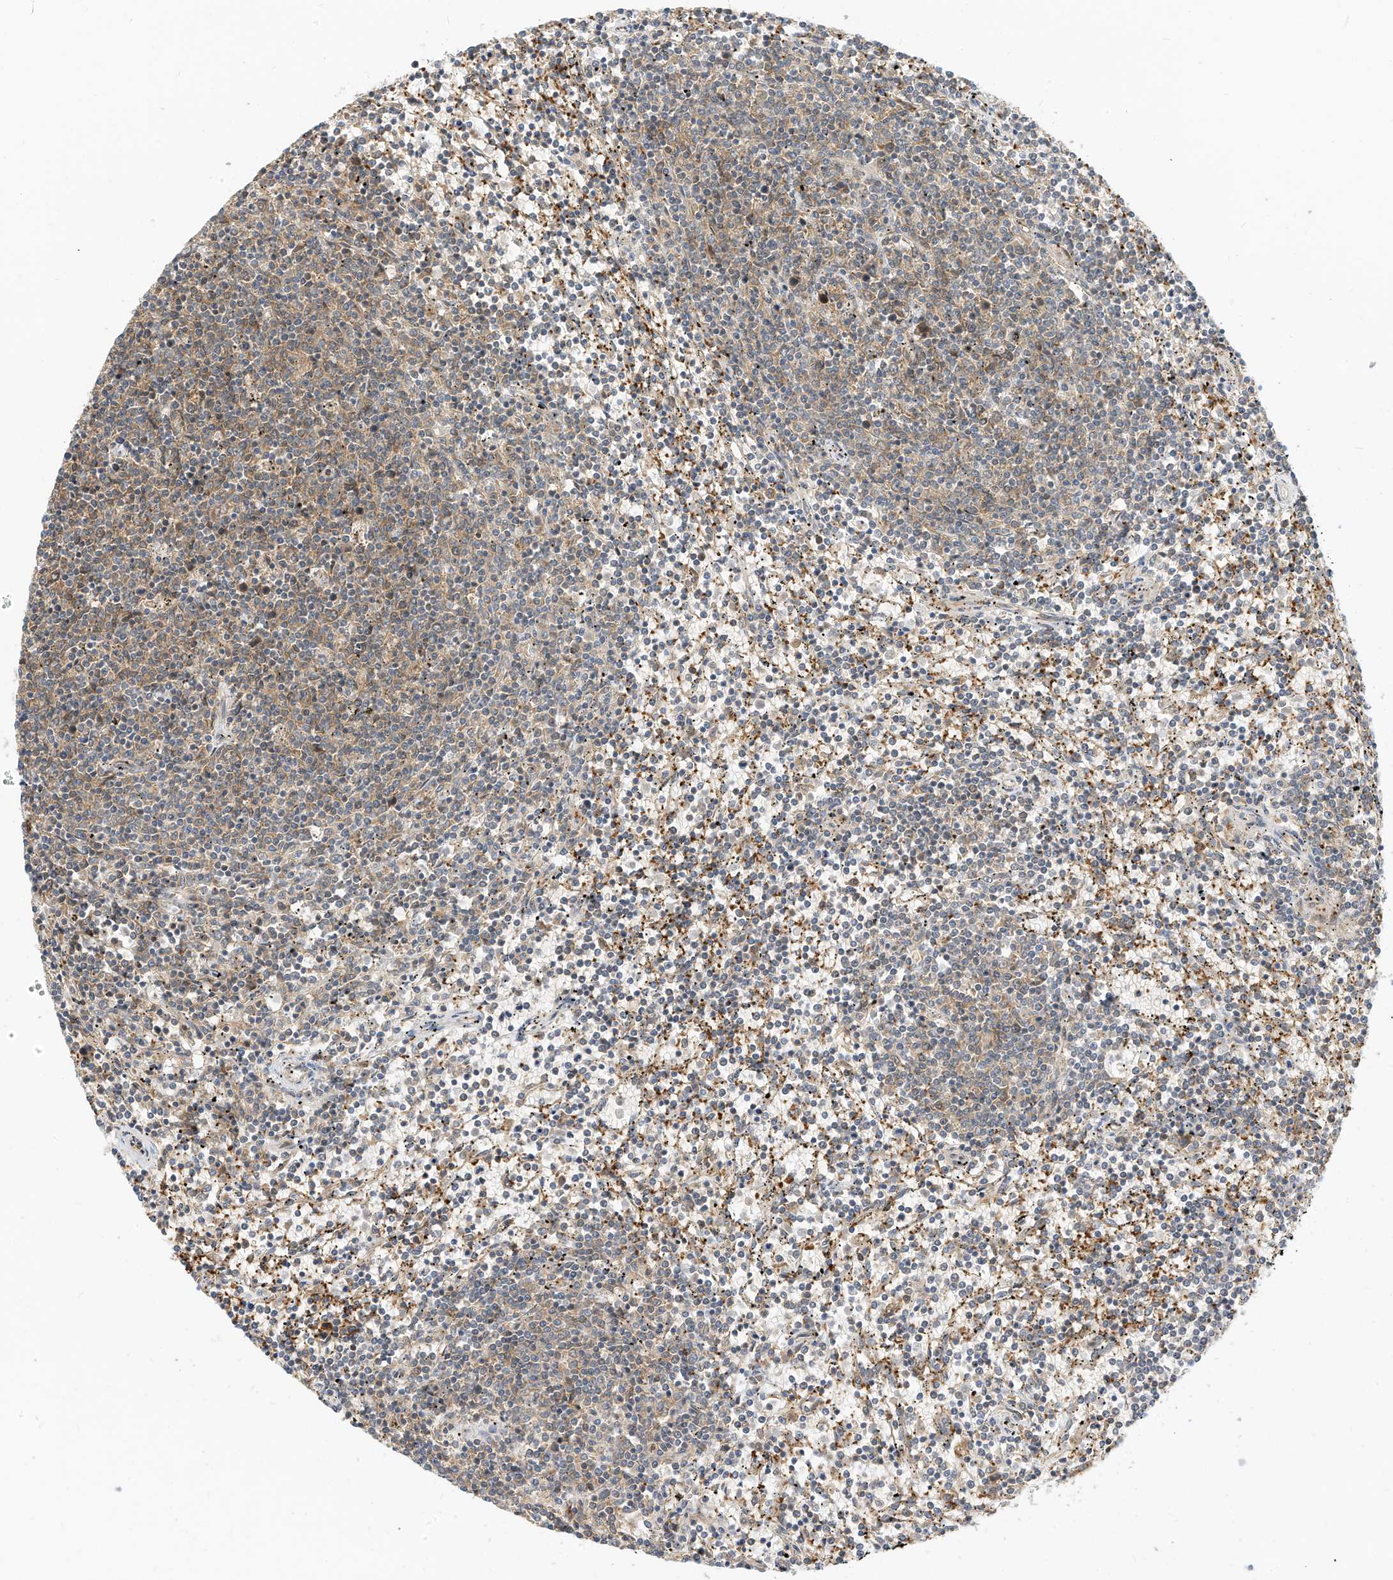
{"staining": {"intensity": "weak", "quantity": "<25%", "location": "cytoplasmic/membranous"}, "tissue": "lymphoma", "cell_type": "Tumor cells", "image_type": "cancer", "snomed": [{"axis": "morphology", "description": "Malignant lymphoma, non-Hodgkin's type, Low grade"}, {"axis": "topography", "description": "Spleen"}], "caption": "High magnification brightfield microscopy of lymphoma stained with DAB (brown) and counterstained with hematoxylin (blue): tumor cells show no significant expression.", "gene": "OFD1", "patient": {"sex": "female", "age": 50}}